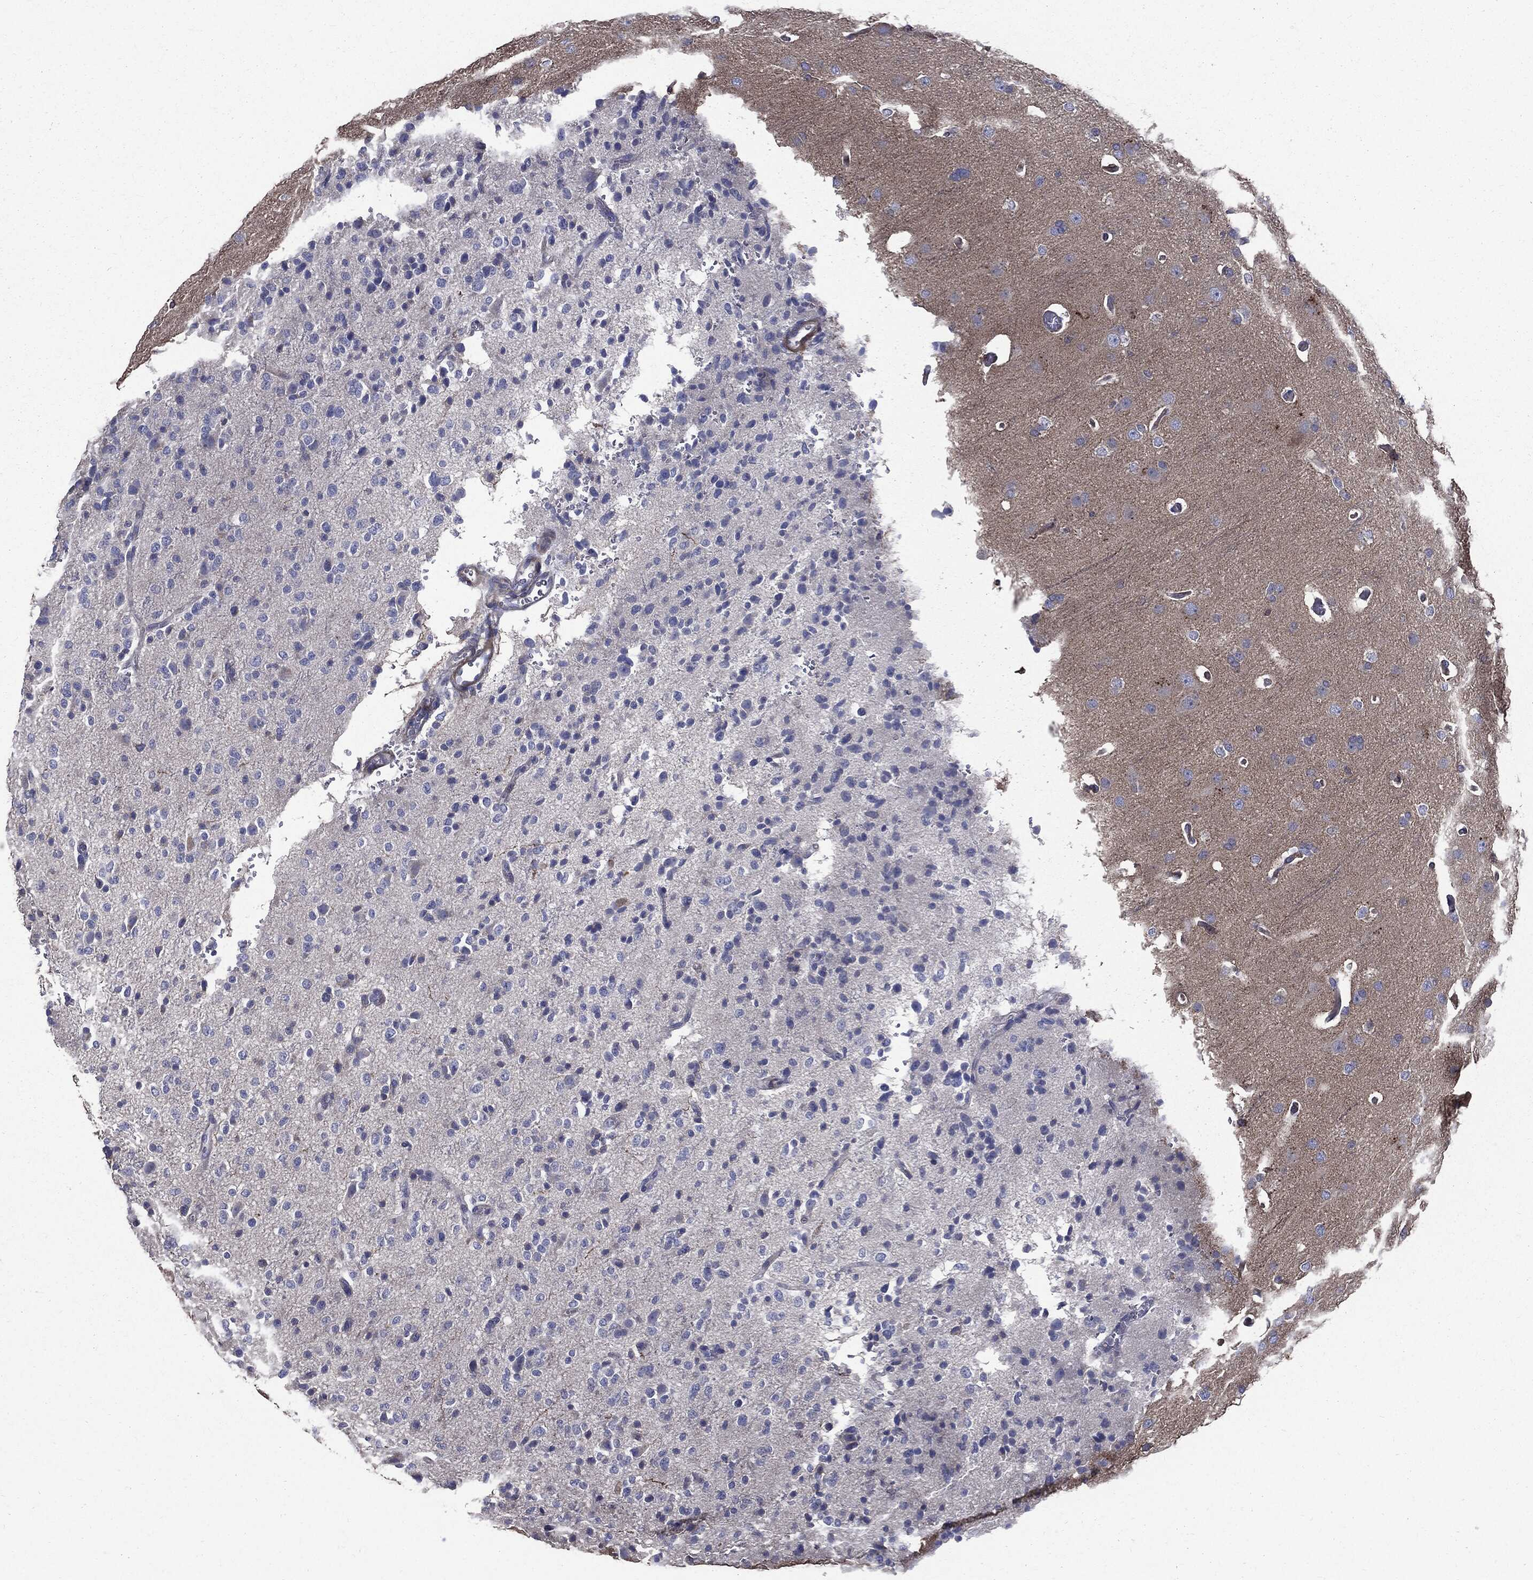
{"staining": {"intensity": "negative", "quantity": "none", "location": "none"}, "tissue": "glioma", "cell_type": "Tumor cells", "image_type": "cancer", "snomed": [{"axis": "morphology", "description": "Glioma, malignant, Low grade"}, {"axis": "topography", "description": "Brain"}], "caption": "An immunohistochemistry photomicrograph of glioma is shown. There is no staining in tumor cells of glioma.", "gene": "PDCD6IP", "patient": {"sex": "male", "age": 41}}